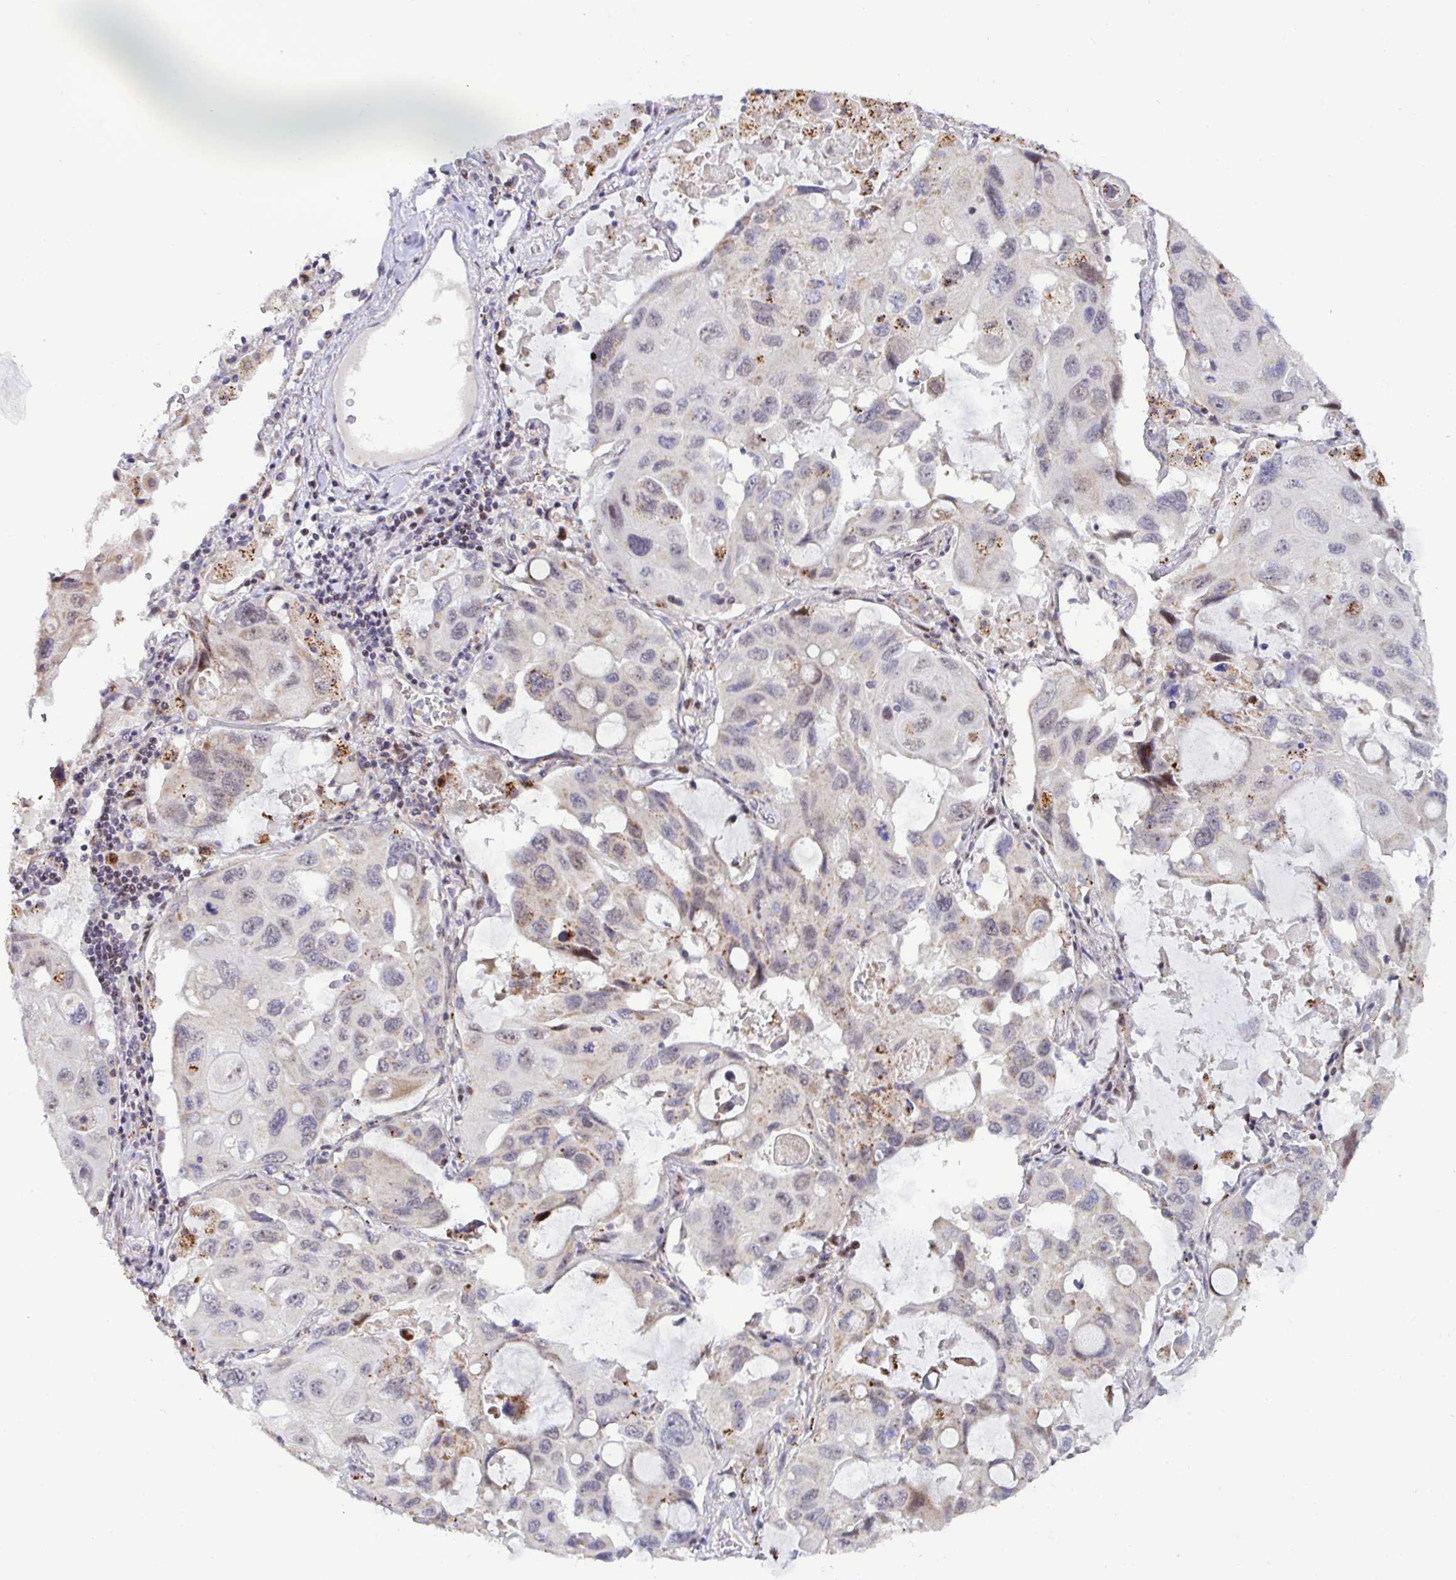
{"staining": {"intensity": "weak", "quantity": "<25%", "location": "cytoplasmic/membranous"}, "tissue": "lung cancer", "cell_type": "Tumor cells", "image_type": "cancer", "snomed": [{"axis": "morphology", "description": "Squamous cell carcinoma, NOS"}, {"axis": "topography", "description": "Lung"}], "caption": "Photomicrograph shows no significant protein expression in tumor cells of lung squamous cell carcinoma.", "gene": "DZIP1", "patient": {"sex": "female", "age": 73}}